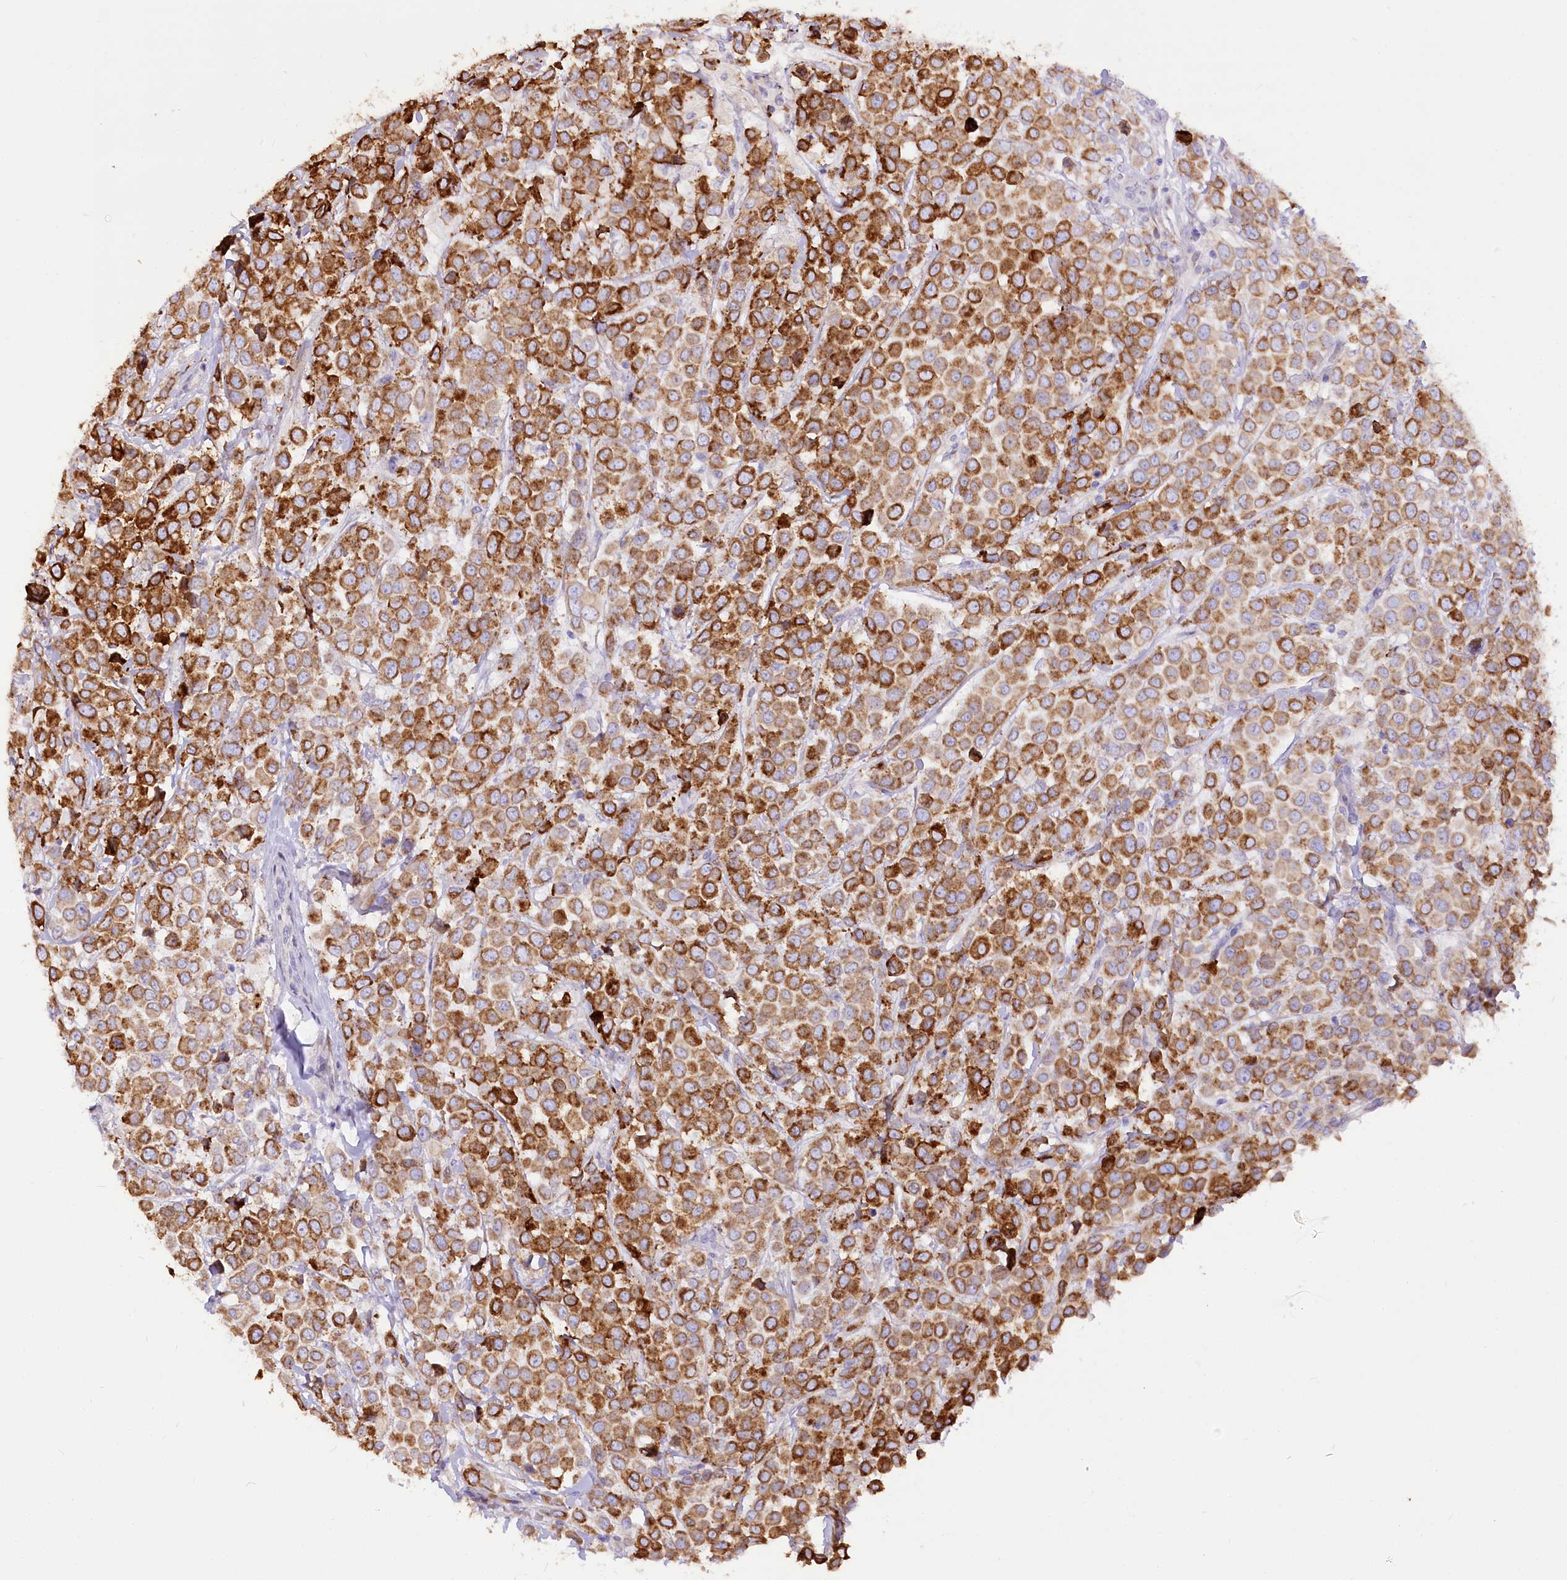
{"staining": {"intensity": "strong", "quantity": ">75%", "location": "cytoplasmic/membranous"}, "tissue": "breast cancer", "cell_type": "Tumor cells", "image_type": "cancer", "snomed": [{"axis": "morphology", "description": "Duct carcinoma"}, {"axis": "topography", "description": "Breast"}], "caption": "The photomicrograph demonstrates staining of breast cancer, revealing strong cytoplasmic/membranous protein staining (brown color) within tumor cells. (DAB (3,3'-diaminobenzidine) IHC with brightfield microscopy, high magnification).", "gene": "STT3B", "patient": {"sex": "female", "age": 61}}